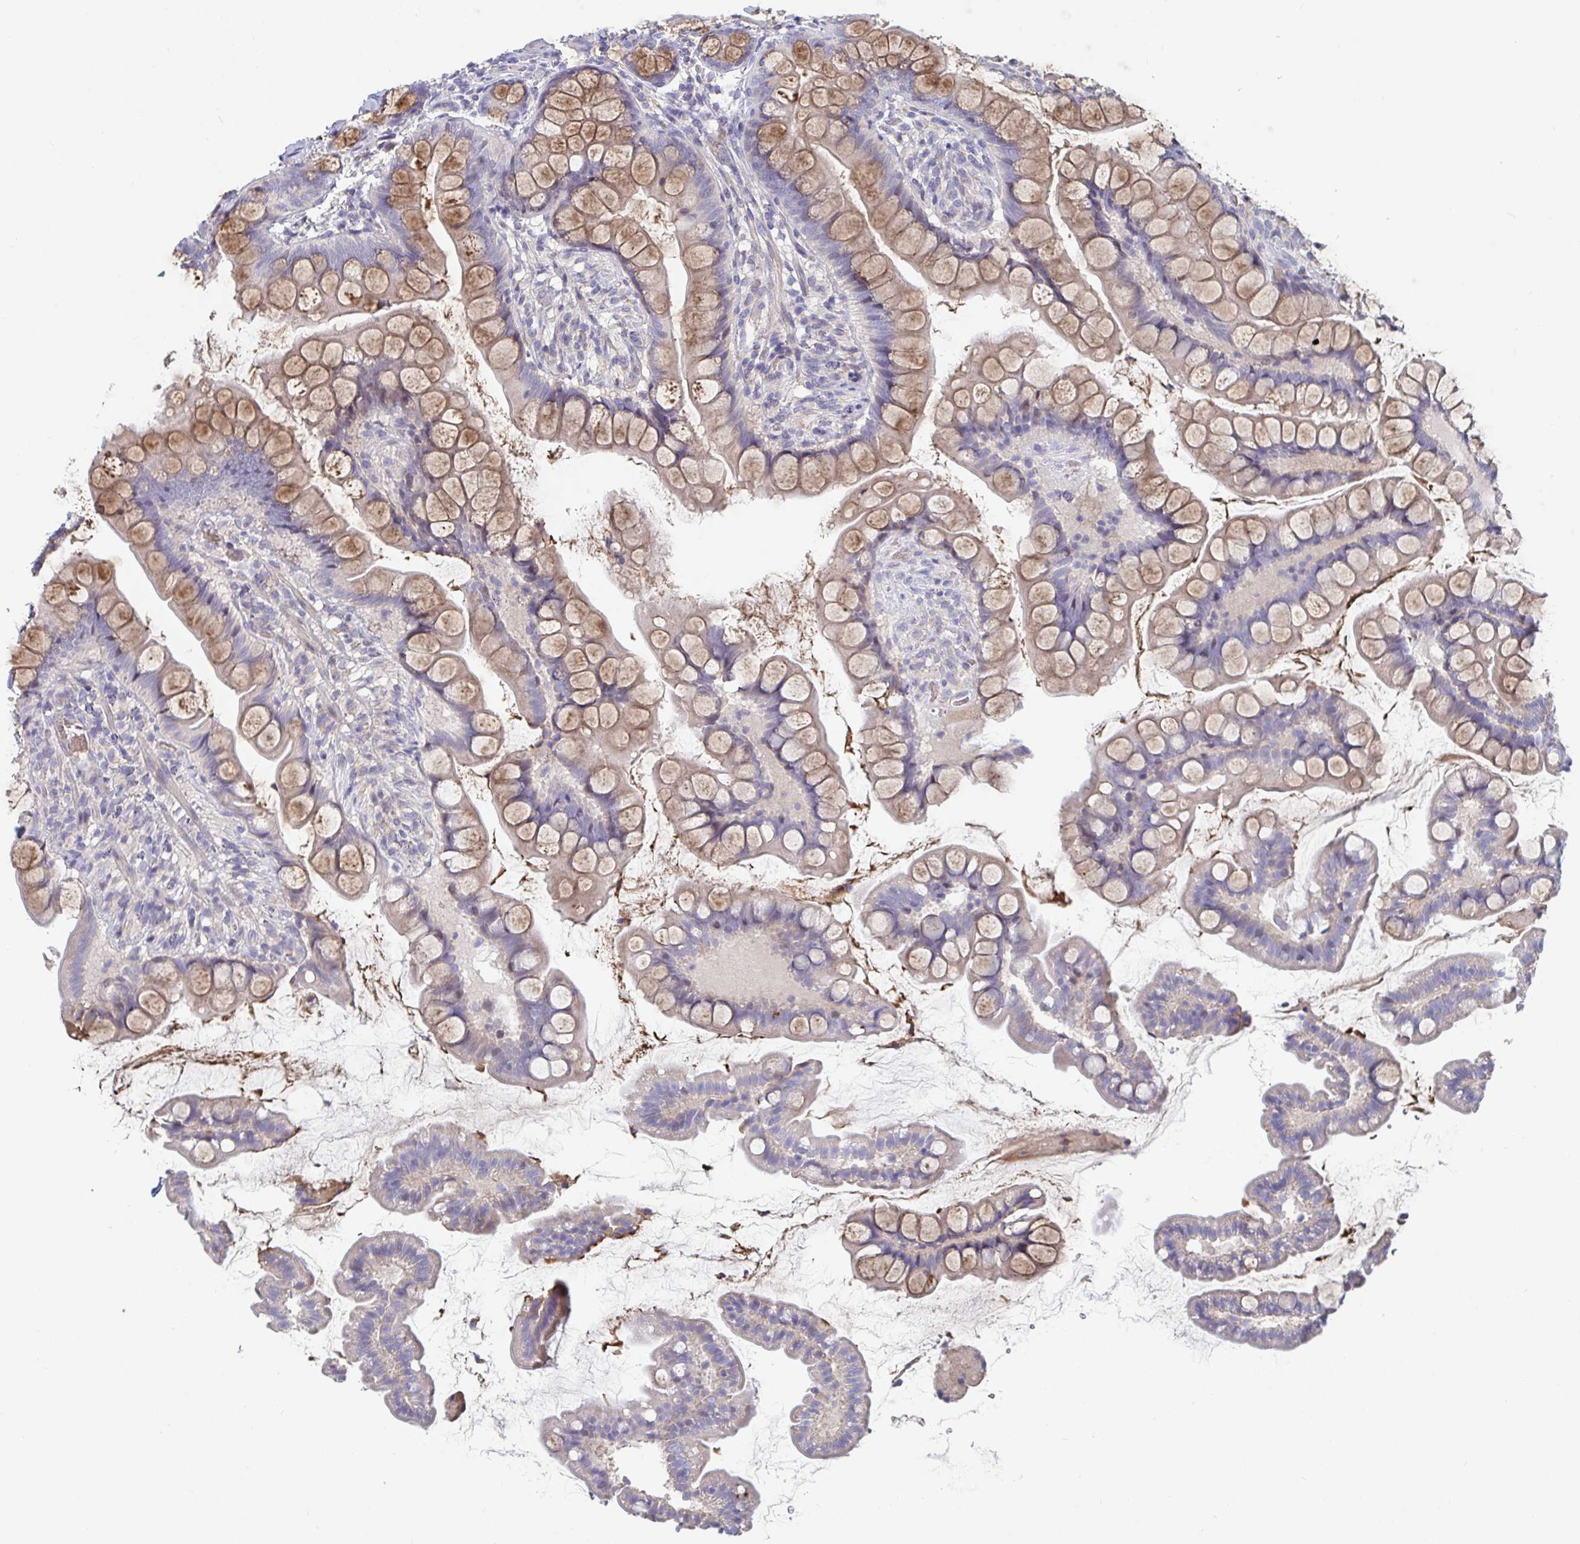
{"staining": {"intensity": "strong", "quantity": "25%-75%", "location": "cytoplasmic/membranous"}, "tissue": "small intestine", "cell_type": "Glandular cells", "image_type": "normal", "snomed": [{"axis": "morphology", "description": "Normal tissue, NOS"}, {"axis": "topography", "description": "Small intestine"}], "caption": "Small intestine stained with a brown dye shows strong cytoplasmic/membranous positive positivity in approximately 25%-75% of glandular cells.", "gene": "FAM156A", "patient": {"sex": "male", "age": 70}}